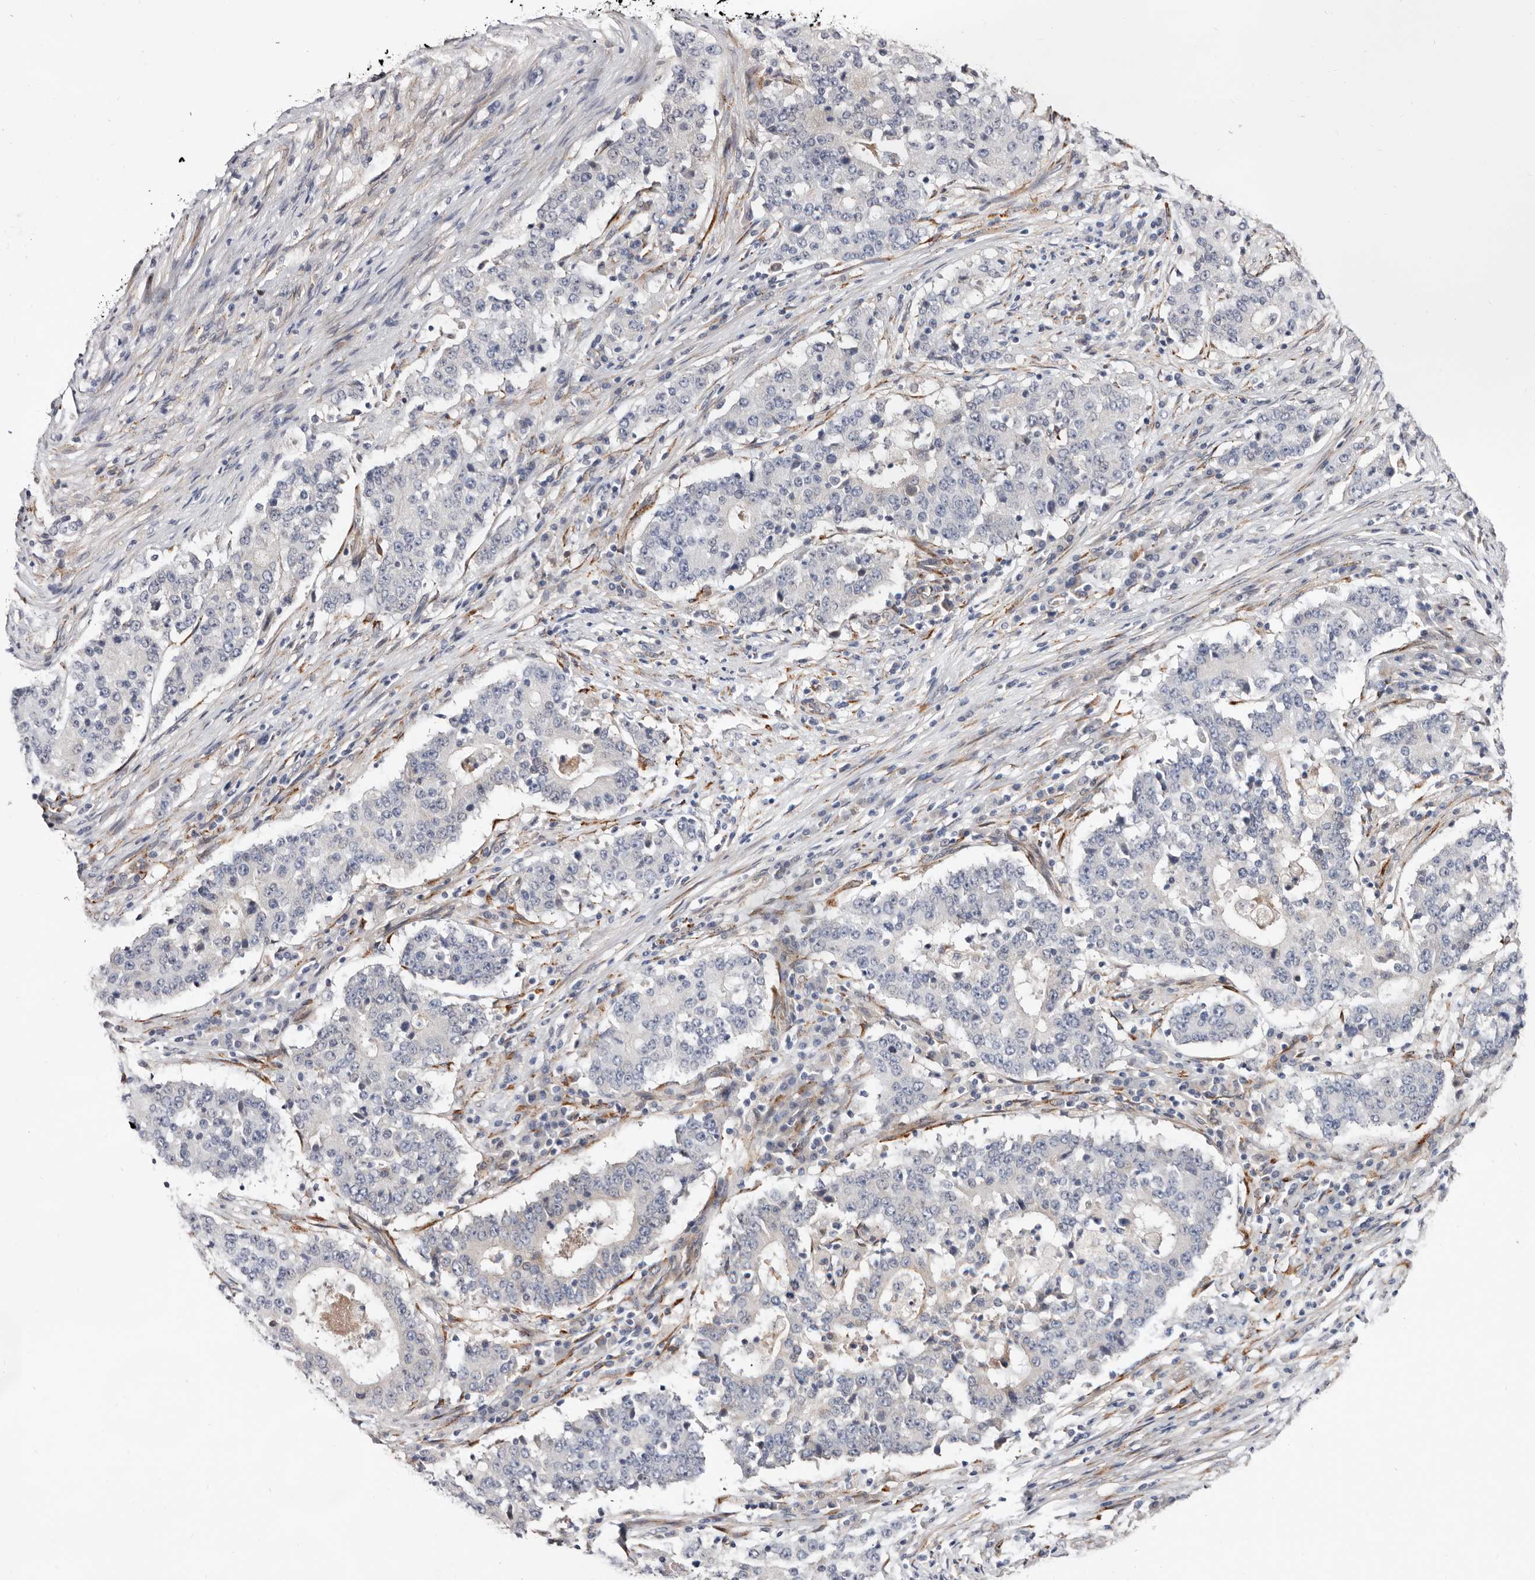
{"staining": {"intensity": "negative", "quantity": "none", "location": "none"}, "tissue": "stomach cancer", "cell_type": "Tumor cells", "image_type": "cancer", "snomed": [{"axis": "morphology", "description": "Adenocarcinoma, NOS"}, {"axis": "topography", "description": "Stomach"}], "caption": "Immunohistochemistry of stomach adenocarcinoma demonstrates no staining in tumor cells. (DAB (3,3'-diaminobenzidine) immunohistochemistry, high magnification).", "gene": "USH1C", "patient": {"sex": "male", "age": 59}}